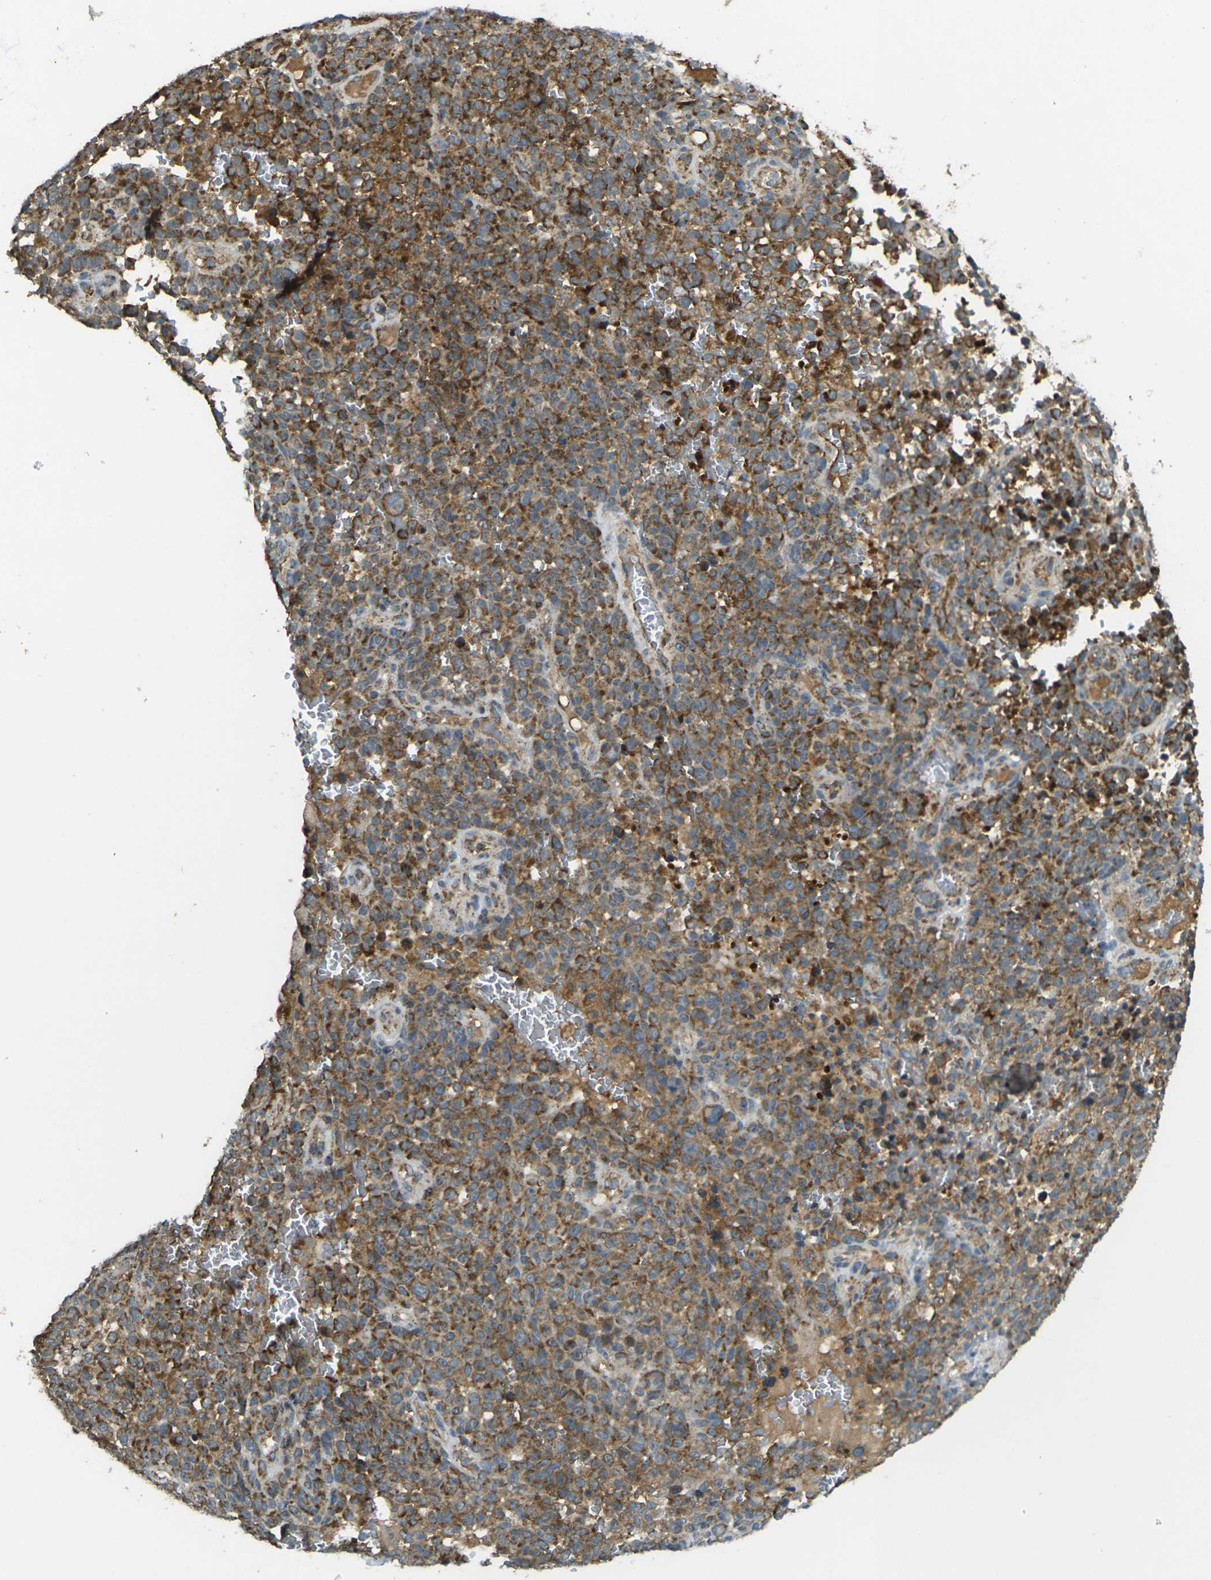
{"staining": {"intensity": "moderate", "quantity": ">75%", "location": "cytoplasmic/membranous"}, "tissue": "melanoma", "cell_type": "Tumor cells", "image_type": "cancer", "snomed": [{"axis": "morphology", "description": "Malignant melanoma, NOS"}, {"axis": "topography", "description": "Skin"}], "caption": "A brown stain highlights moderate cytoplasmic/membranous positivity of a protein in malignant melanoma tumor cells.", "gene": "IGF1R", "patient": {"sex": "female", "age": 82}}